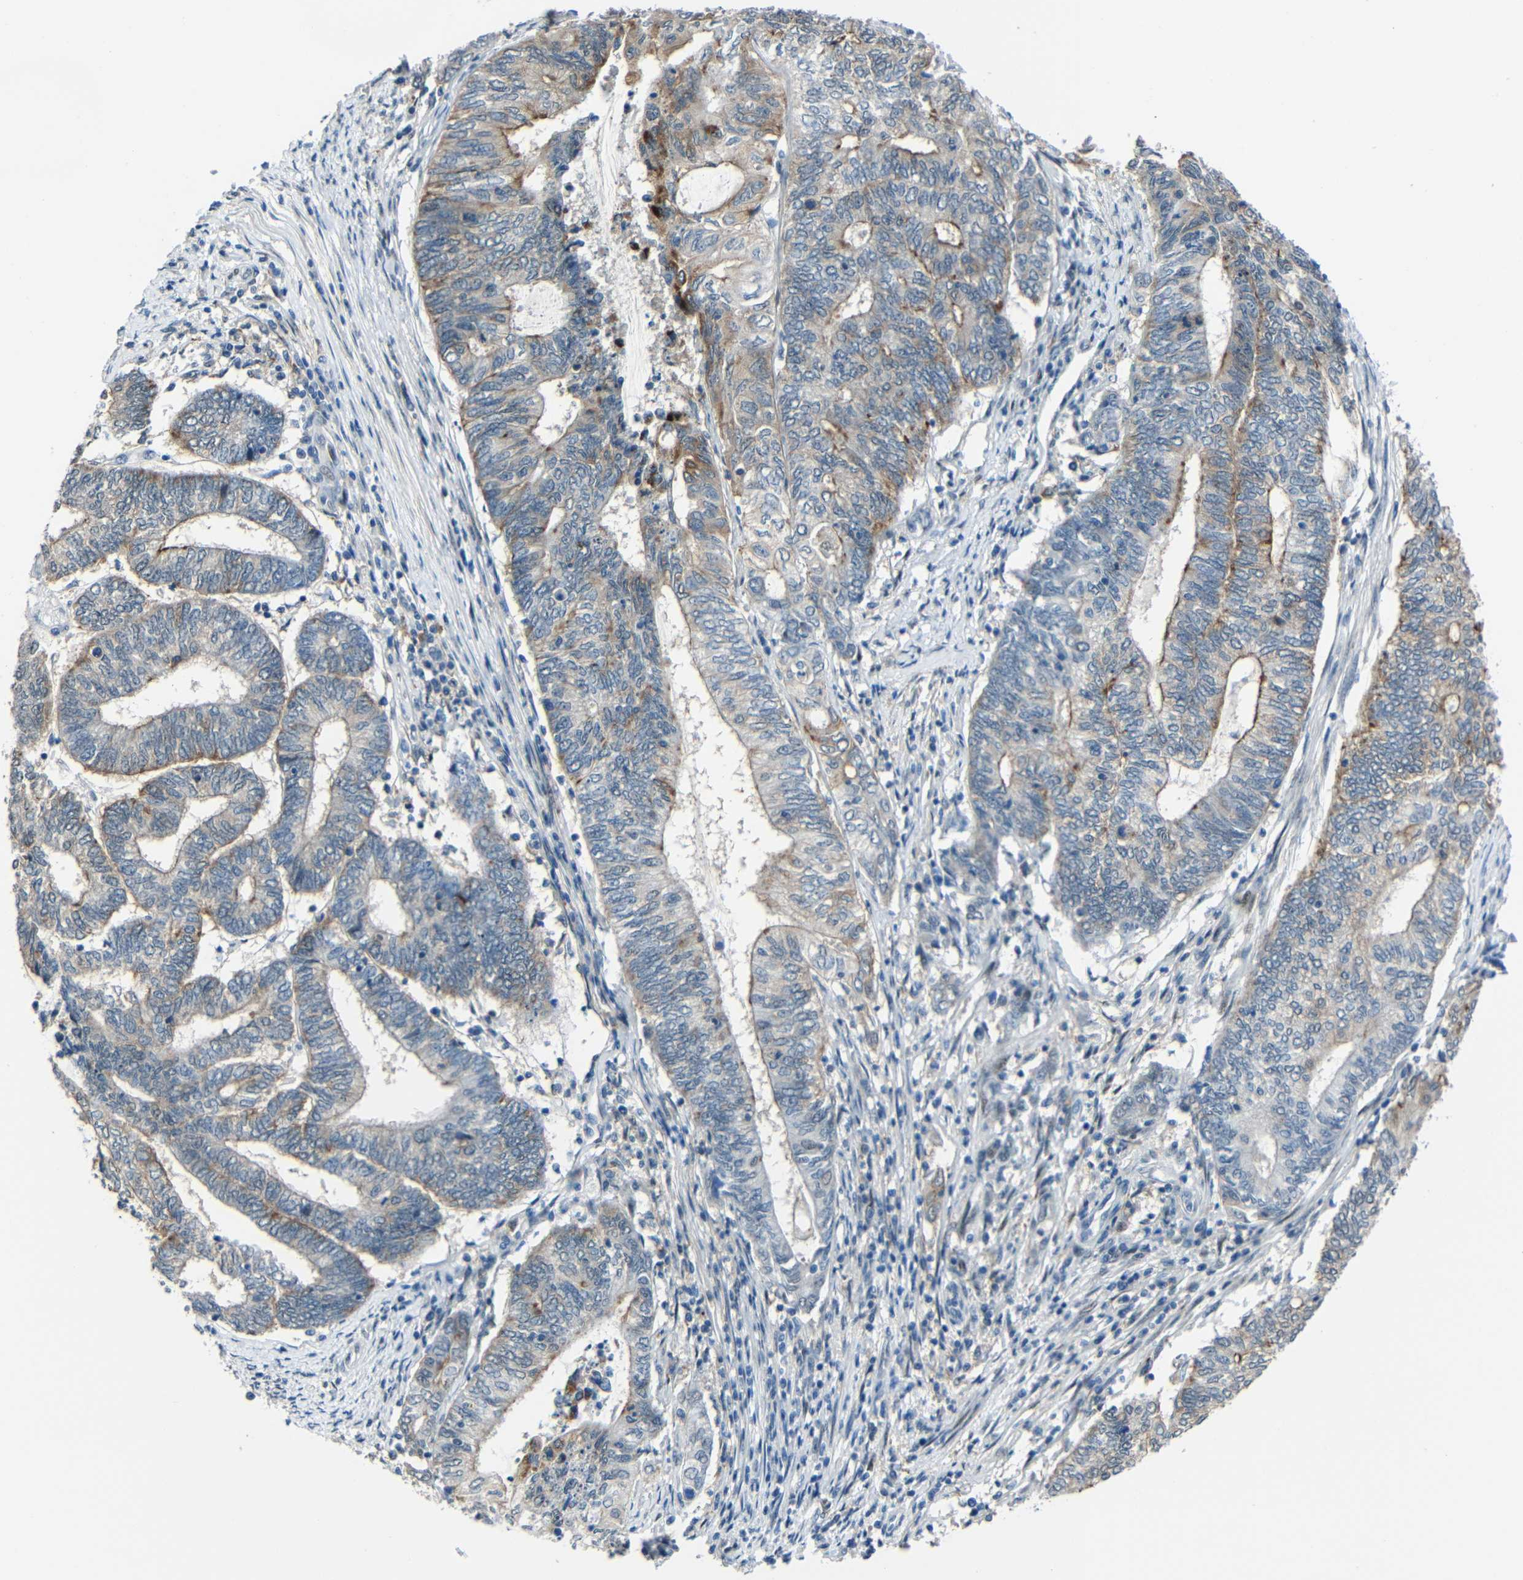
{"staining": {"intensity": "moderate", "quantity": "25%-75%", "location": "cytoplasmic/membranous"}, "tissue": "endometrial cancer", "cell_type": "Tumor cells", "image_type": "cancer", "snomed": [{"axis": "morphology", "description": "Adenocarcinoma, NOS"}, {"axis": "topography", "description": "Uterus"}, {"axis": "topography", "description": "Endometrium"}], "caption": "A micrograph of adenocarcinoma (endometrial) stained for a protein shows moderate cytoplasmic/membranous brown staining in tumor cells.", "gene": "DNAJC5", "patient": {"sex": "female", "age": 70}}